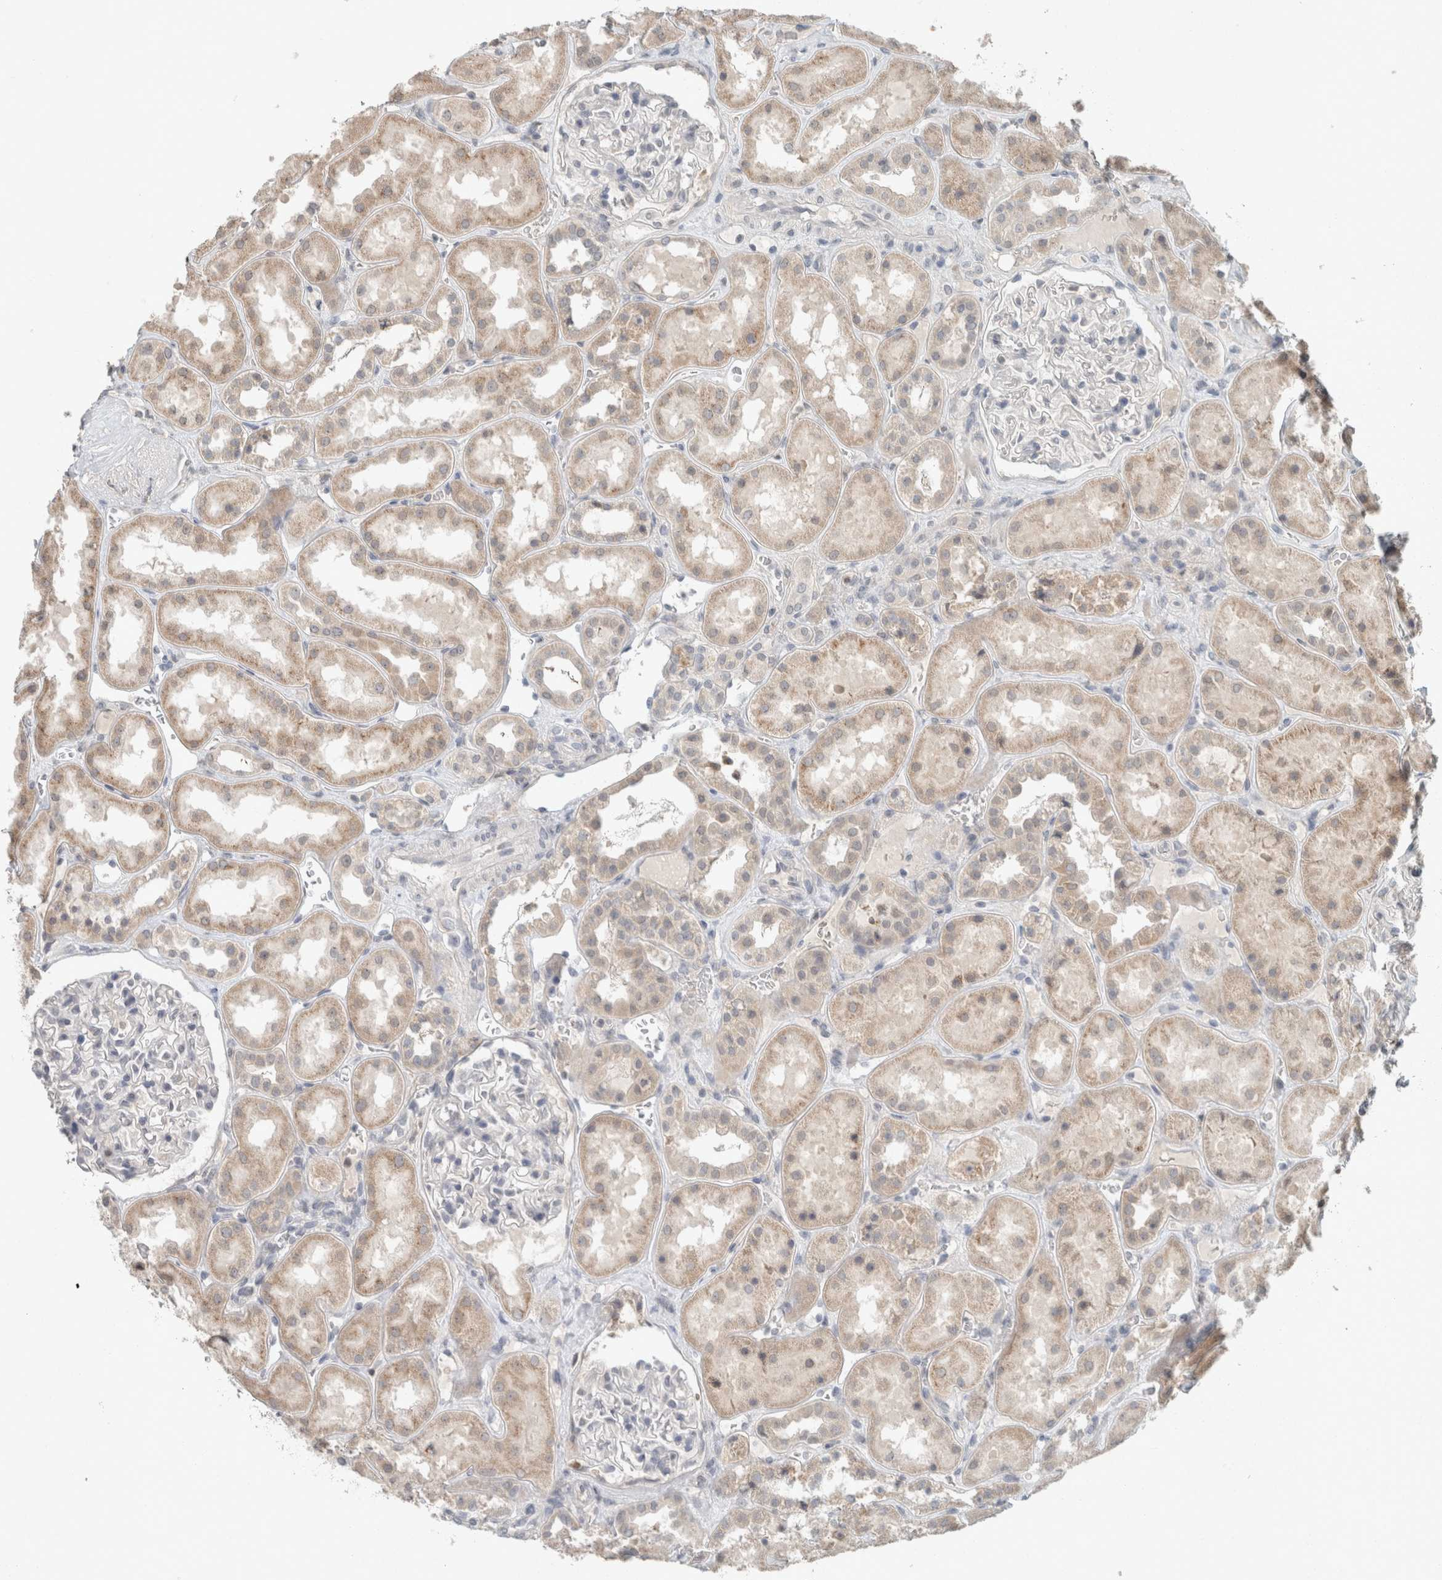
{"staining": {"intensity": "negative", "quantity": "none", "location": "none"}, "tissue": "kidney", "cell_type": "Cells in glomeruli", "image_type": "normal", "snomed": [{"axis": "morphology", "description": "Normal tissue, NOS"}, {"axis": "topography", "description": "Kidney"}], "caption": "The photomicrograph exhibits no significant staining in cells in glomeruli of kidney.", "gene": "TRIT1", "patient": {"sex": "male", "age": 70}}